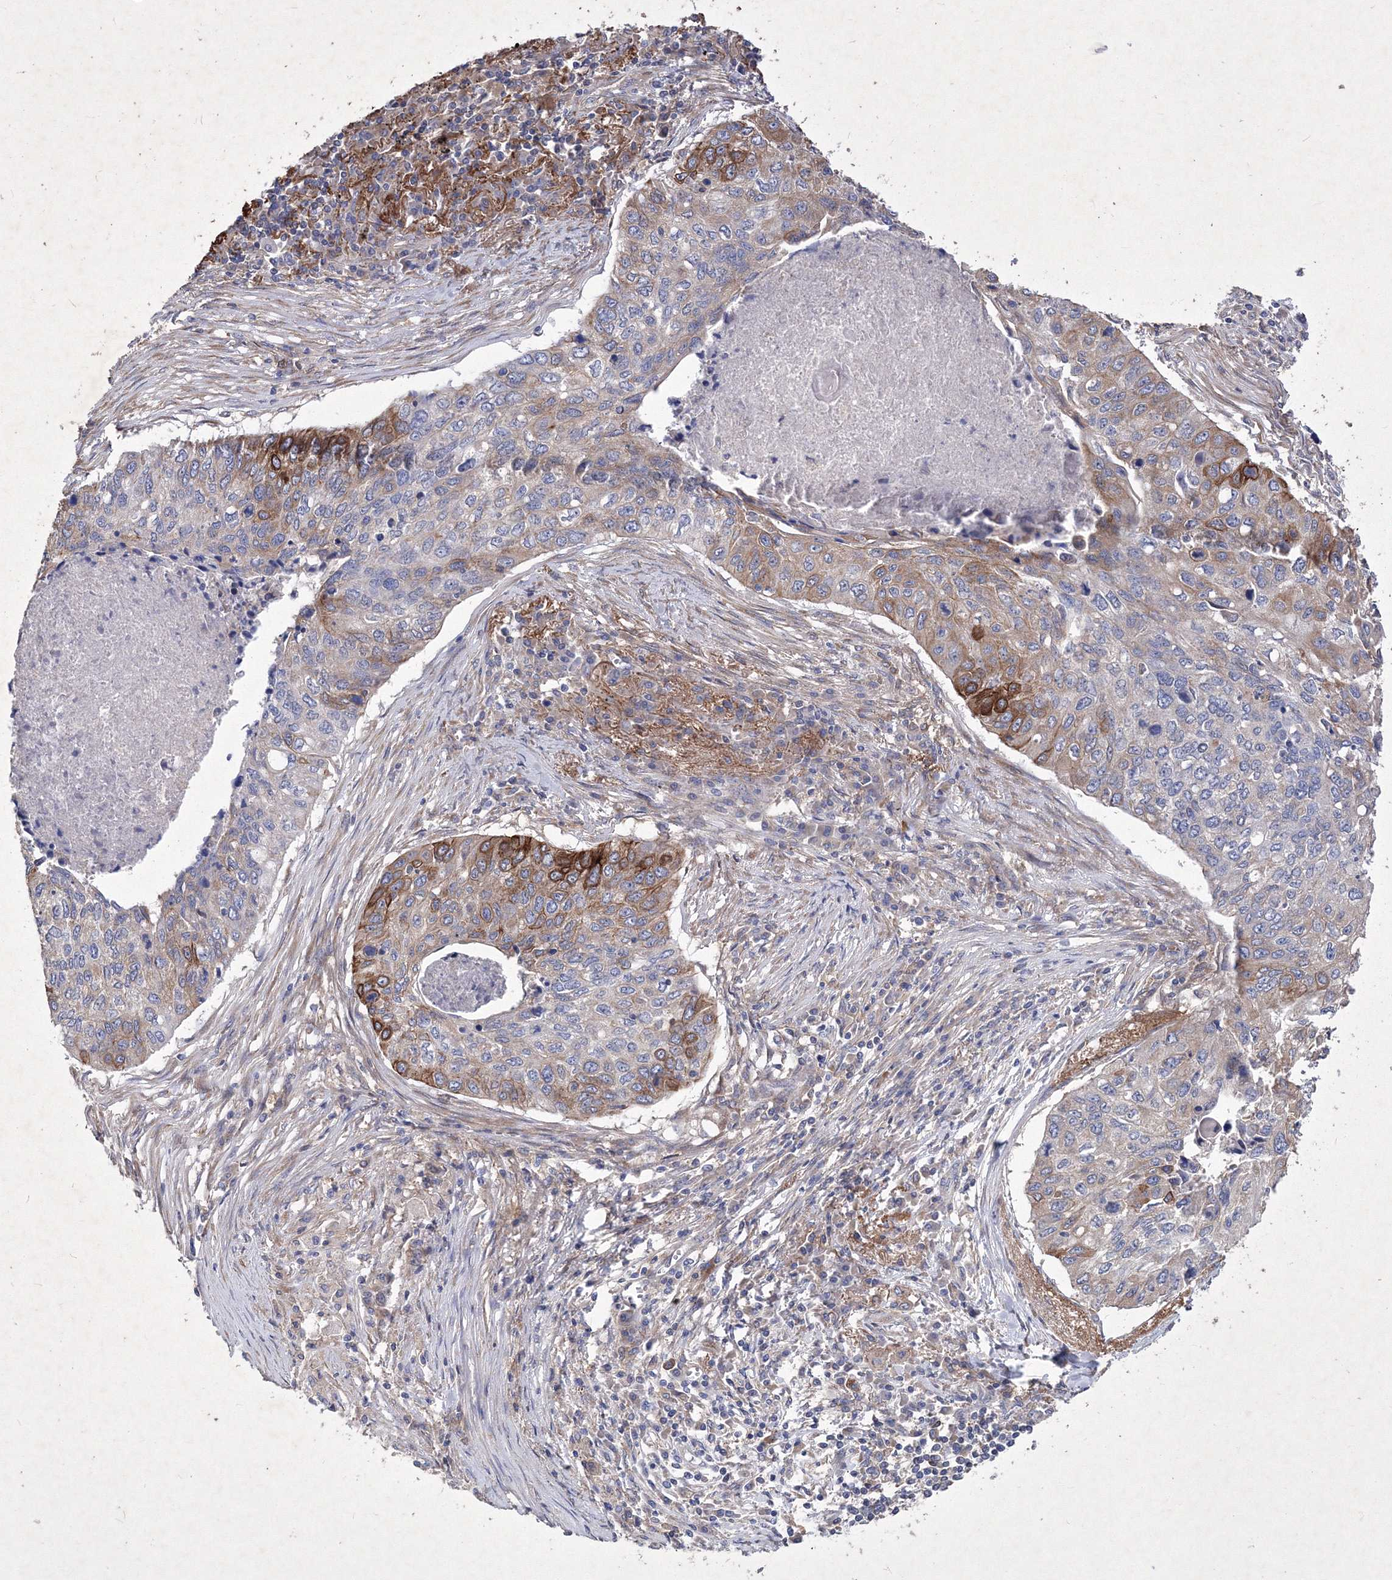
{"staining": {"intensity": "moderate", "quantity": "<25%", "location": "cytoplasmic/membranous"}, "tissue": "lung cancer", "cell_type": "Tumor cells", "image_type": "cancer", "snomed": [{"axis": "morphology", "description": "Squamous cell carcinoma, NOS"}, {"axis": "topography", "description": "Lung"}], "caption": "Squamous cell carcinoma (lung) stained for a protein (brown) exhibits moderate cytoplasmic/membranous positive staining in about <25% of tumor cells.", "gene": "SNX18", "patient": {"sex": "female", "age": 63}}